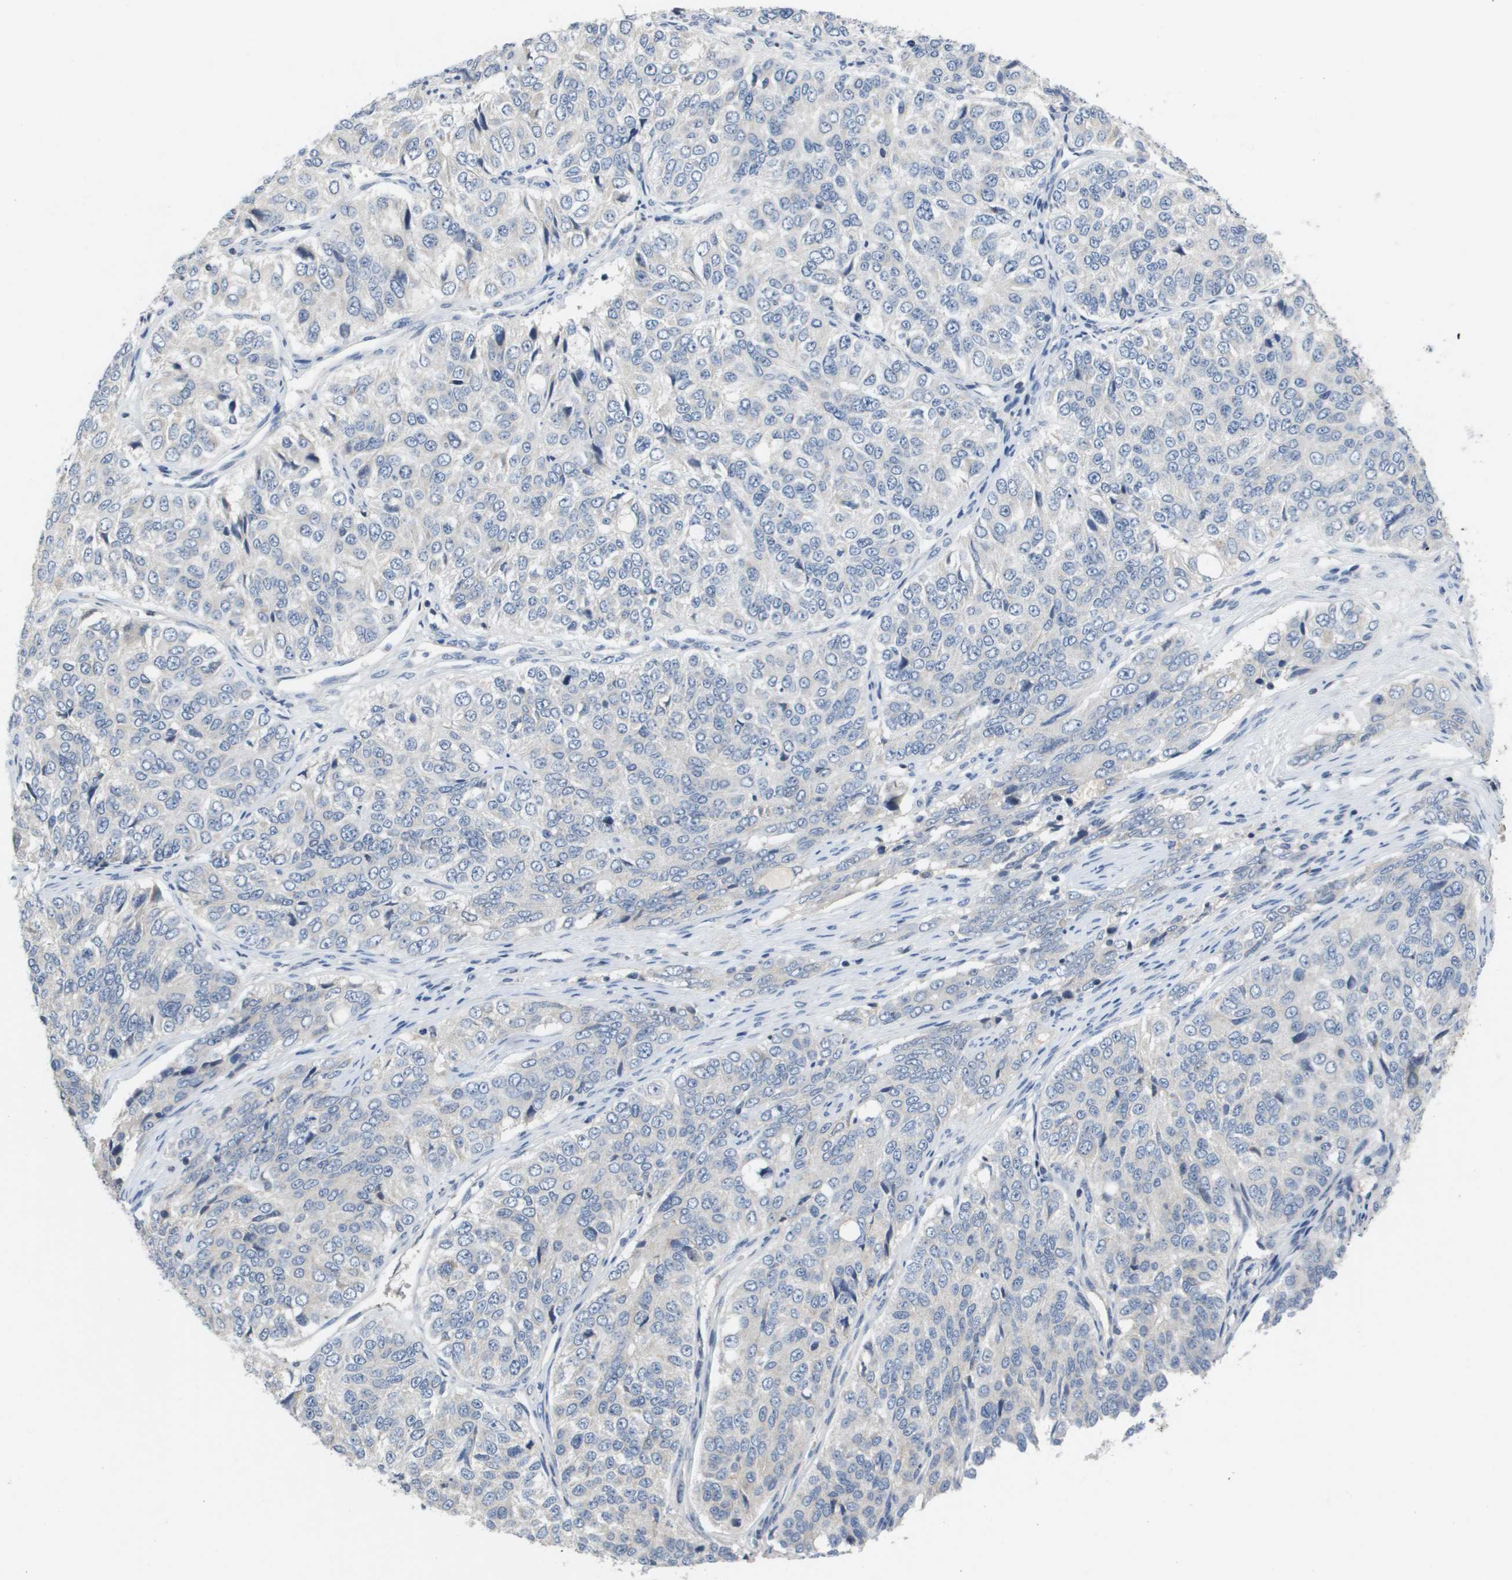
{"staining": {"intensity": "negative", "quantity": "none", "location": "none"}, "tissue": "ovarian cancer", "cell_type": "Tumor cells", "image_type": "cancer", "snomed": [{"axis": "morphology", "description": "Carcinoma, endometroid"}, {"axis": "topography", "description": "Ovary"}], "caption": "Immunohistochemistry (IHC) of human ovarian cancer (endometroid carcinoma) displays no expression in tumor cells.", "gene": "CAPN11", "patient": {"sex": "female", "age": 51}}